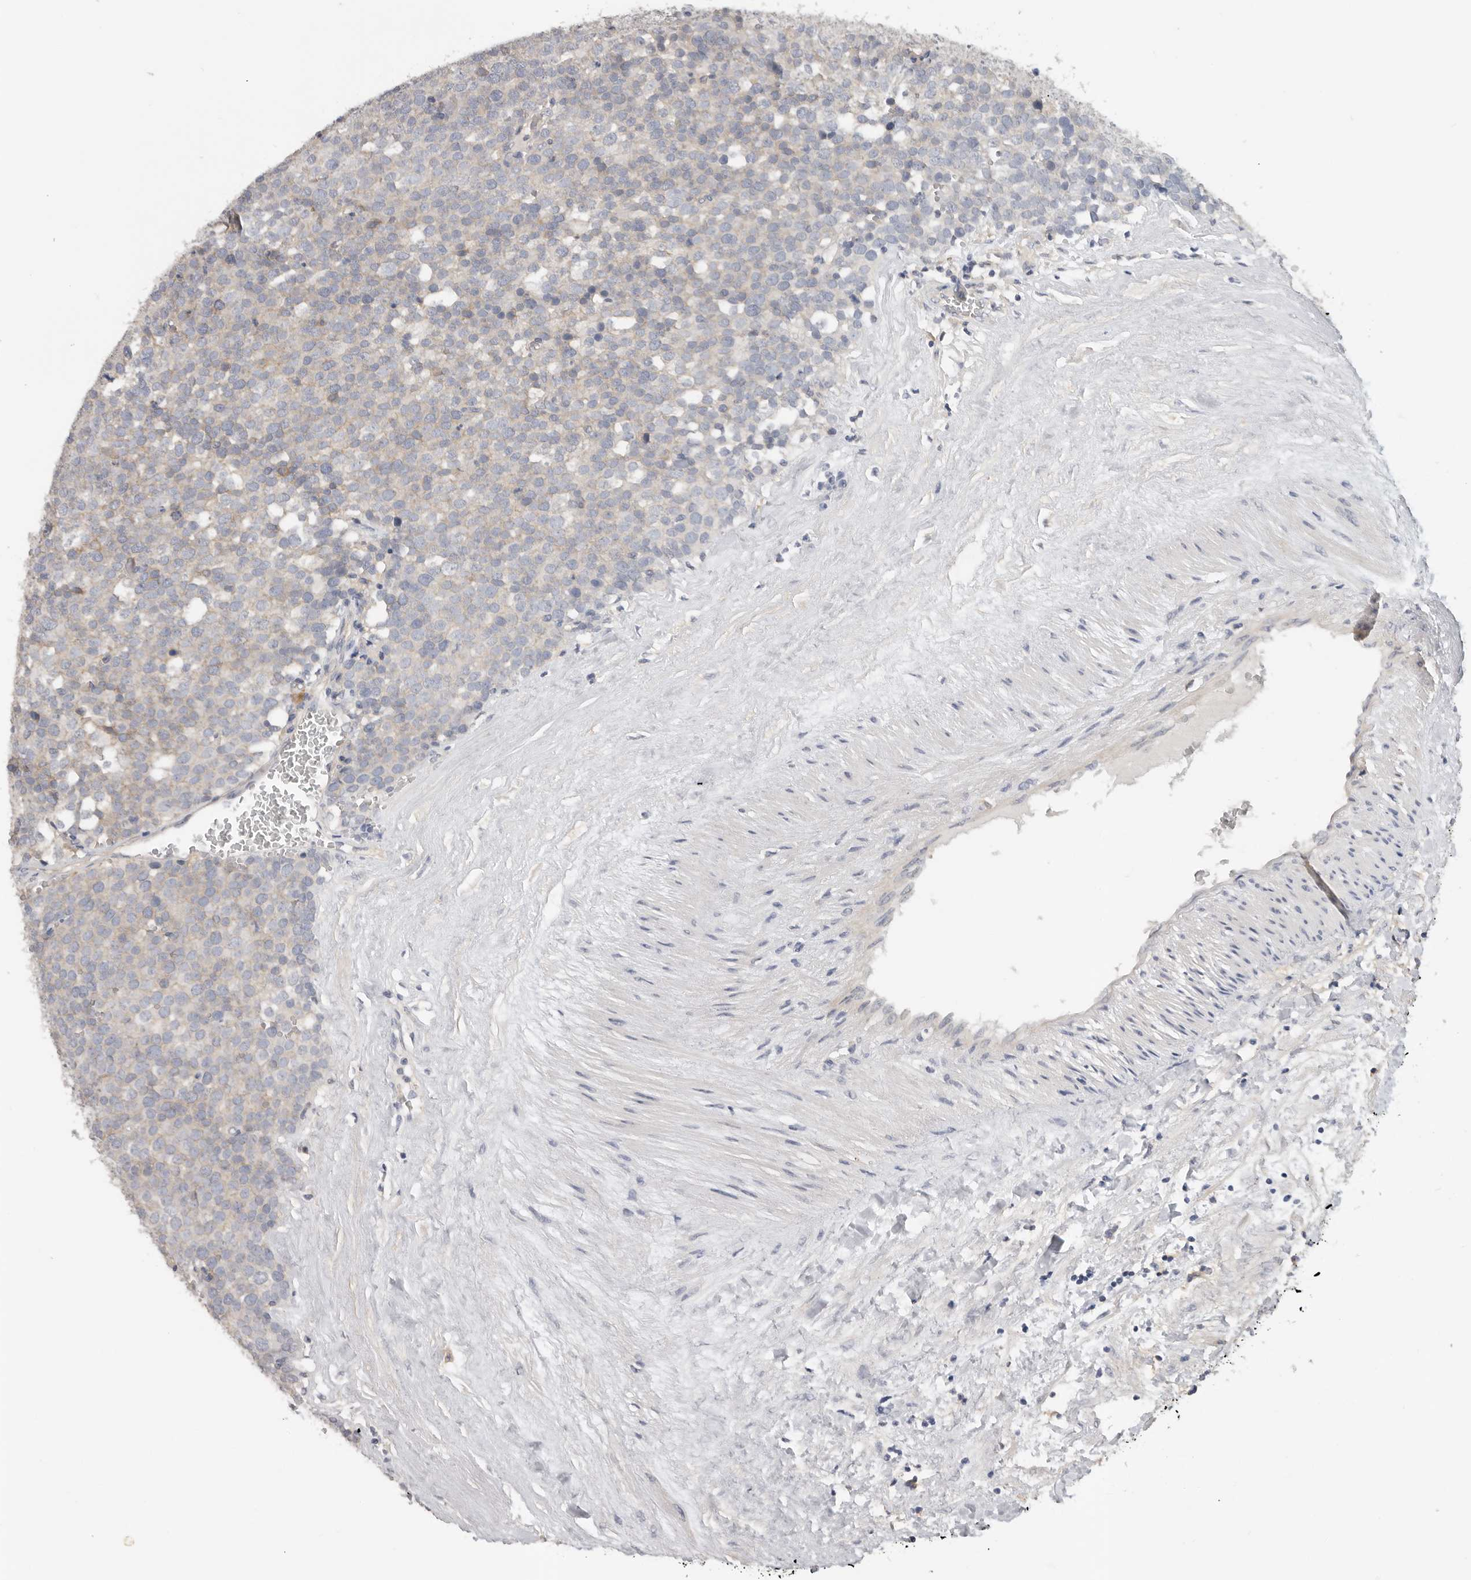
{"staining": {"intensity": "negative", "quantity": "none", "location": "none"}, "tissue": "testis cancer", "cell_type": "Tumor cells", "image_type": "cancer", "snomed": [{"axis": "morphology", "description": "Seminoma, NOS"}, {"axis": "topography", "description": "Testis"}], "caption": "This is a image of immunohistochemistry staining of testis cancer (seminoma), which shows no staining in tumor cells. The staining was performed using DAB (3,3'-diaminobenzidine) to visualize the protein expression in brown, while the nuclei were stained in blue with hematoxylin (Magnification: 20x).", "gene": "WDTC1", "patient": {"sex": "male", "age": 71}}